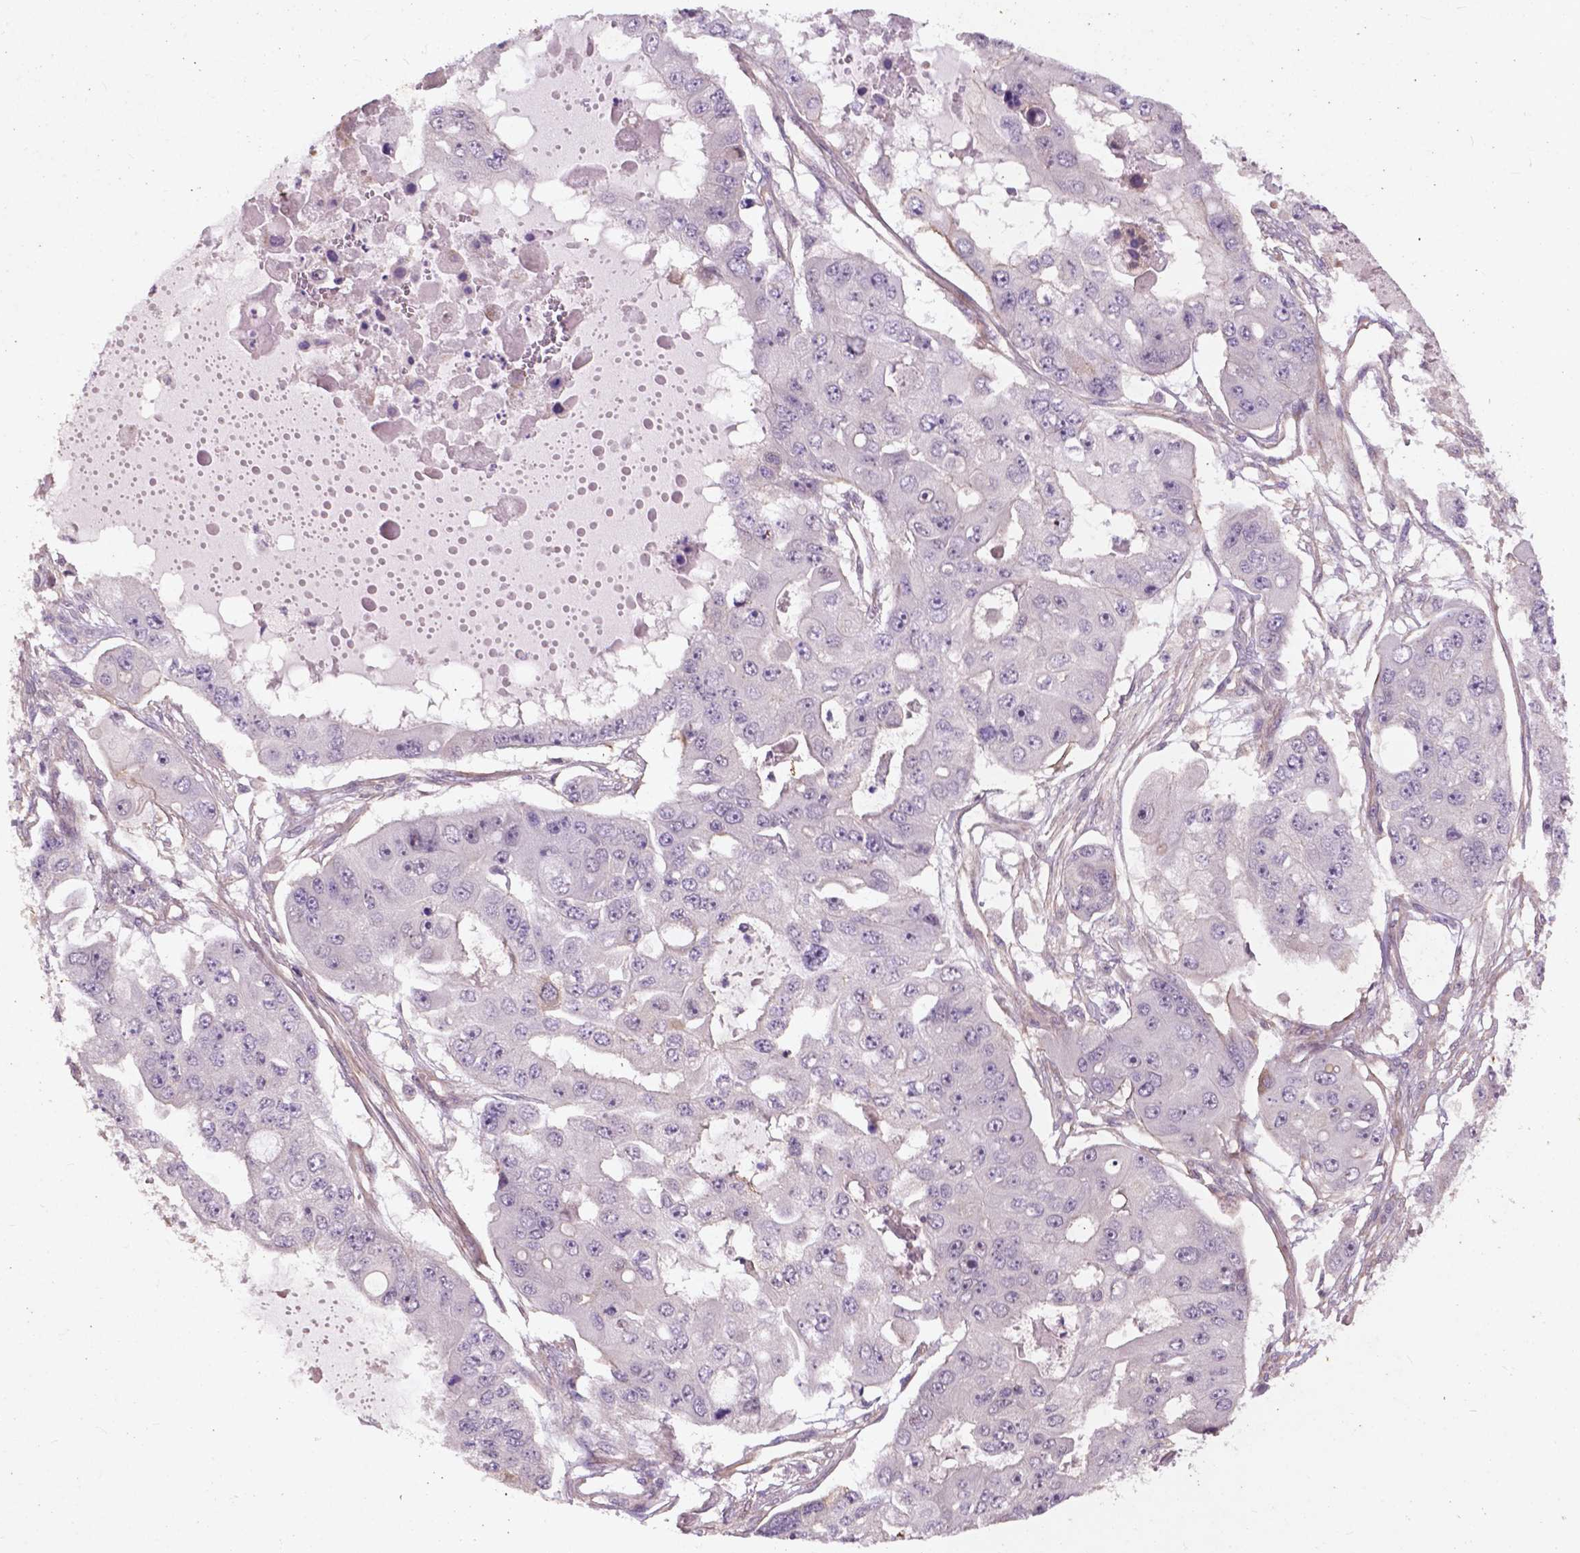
{"staining": {"intensity": "negative", "quantity": "none", "location": "none"}, "tissue": "ovarian cancer", "cell_type": "Tumor cells", "image_type": "cancer", "snomed": [{"axis": "morphology", "description": "Cystadenocarcinoma, serous, NOS"}, {"axis": "topography", "description": "Ovary"}], "caption": "There is no significant staining in tumor cells of ovarian serous cystadenocarcinoma.", "gene": "RFPL4B", "patient": {"sex": "female", "age": 56}}